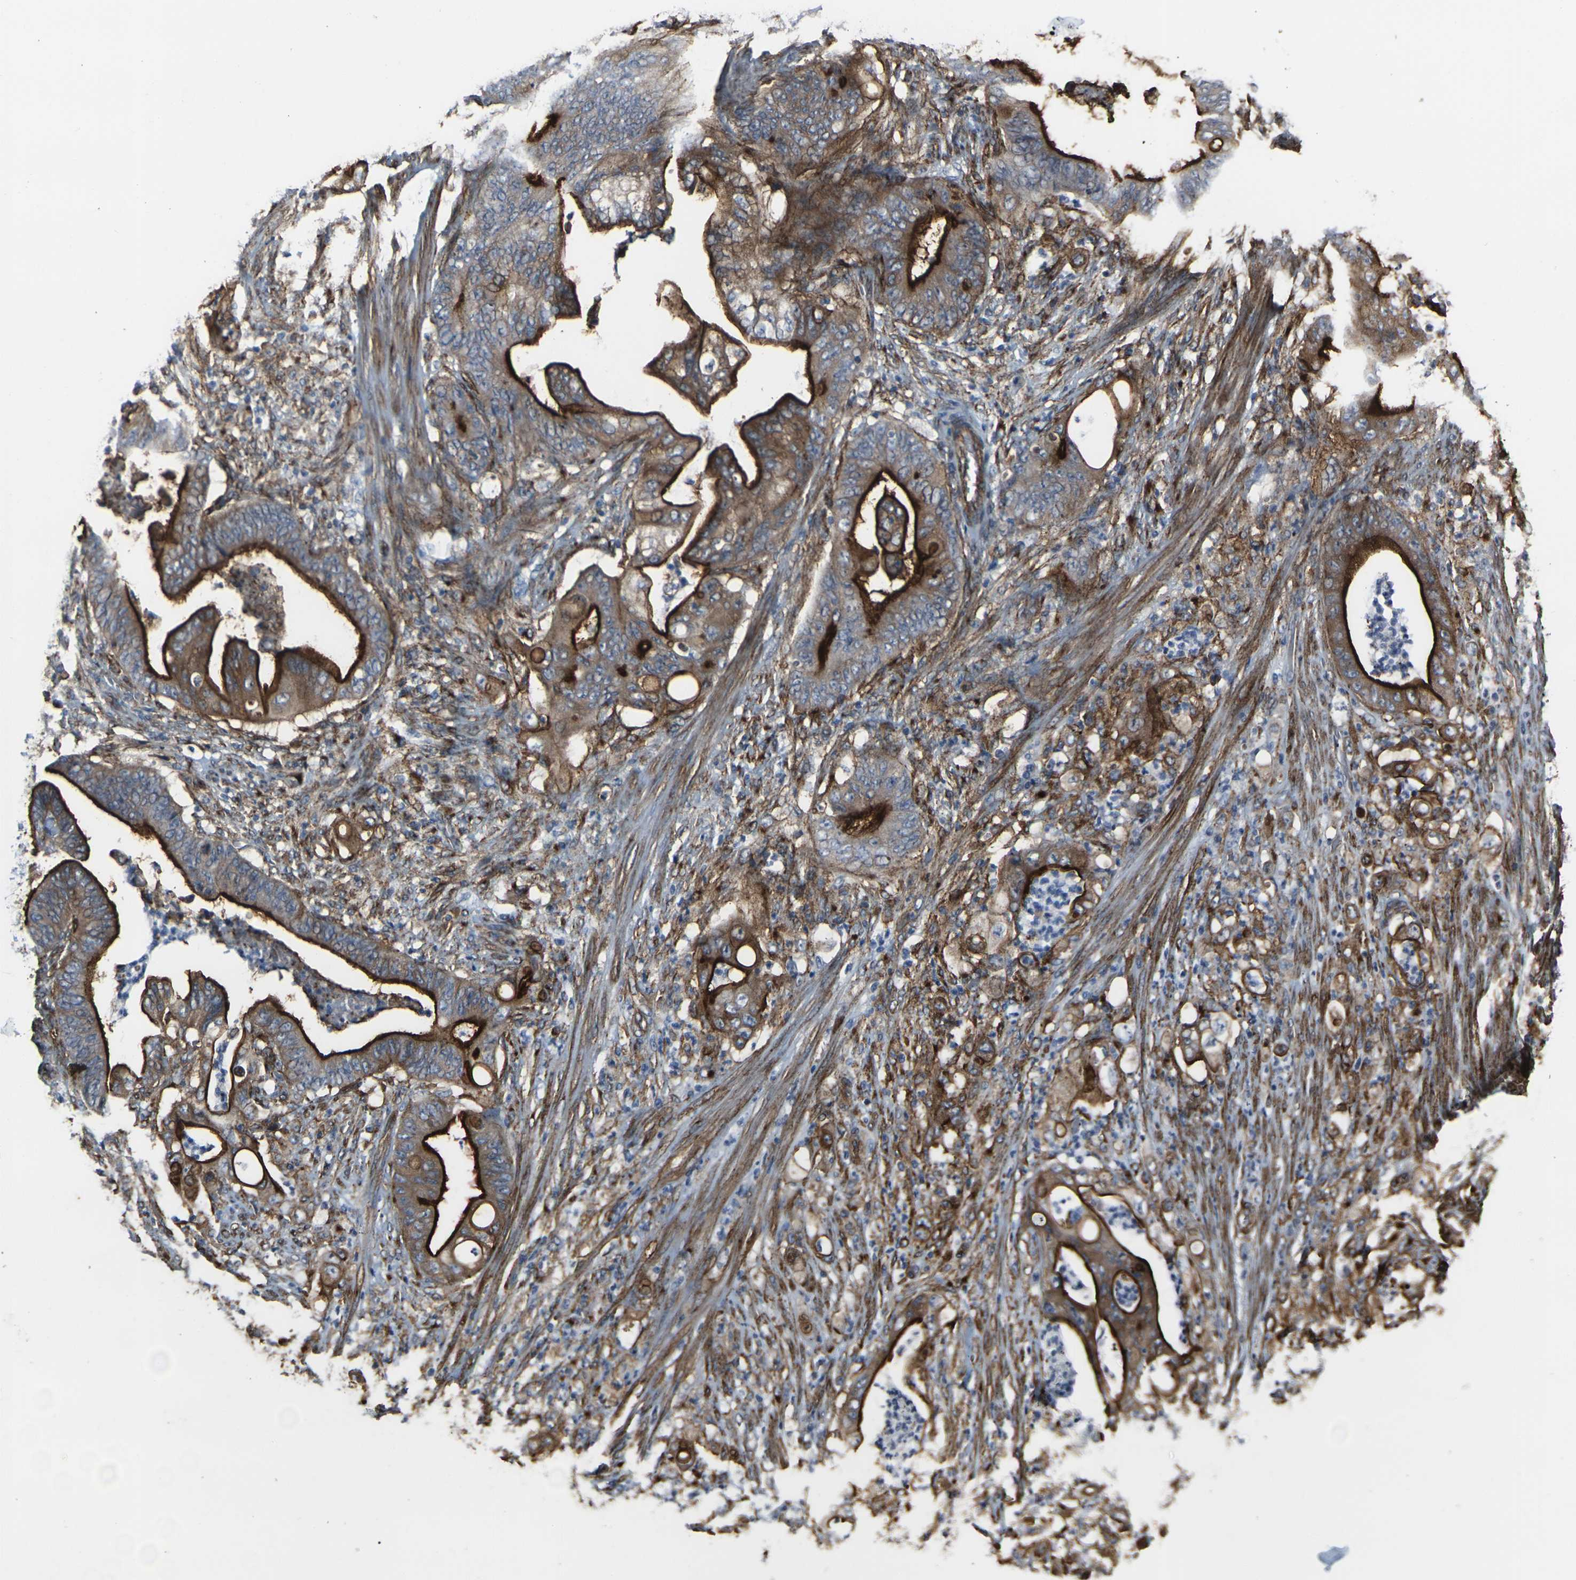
{"staining": {"intensity": "strong", "quantity": ">75%", "location": "cytoplasmic/membranous"}, "tissue": "stomach cancer", "cell_type": "Tumor cells", "image_type": "cancer", "snomed": [{"axis": "morphology", "description": "Adenocarcinoma, NOS"}, {"axis": "topography", "description": "Stomach"}], "caption": "Stomach cancer stained with IHC demonstrates strong cytoplasmic/membranous staining in approximately >75% of tumor cells.", "gene": "MYOF", "patient": {"sex": "female", "age": 73}}